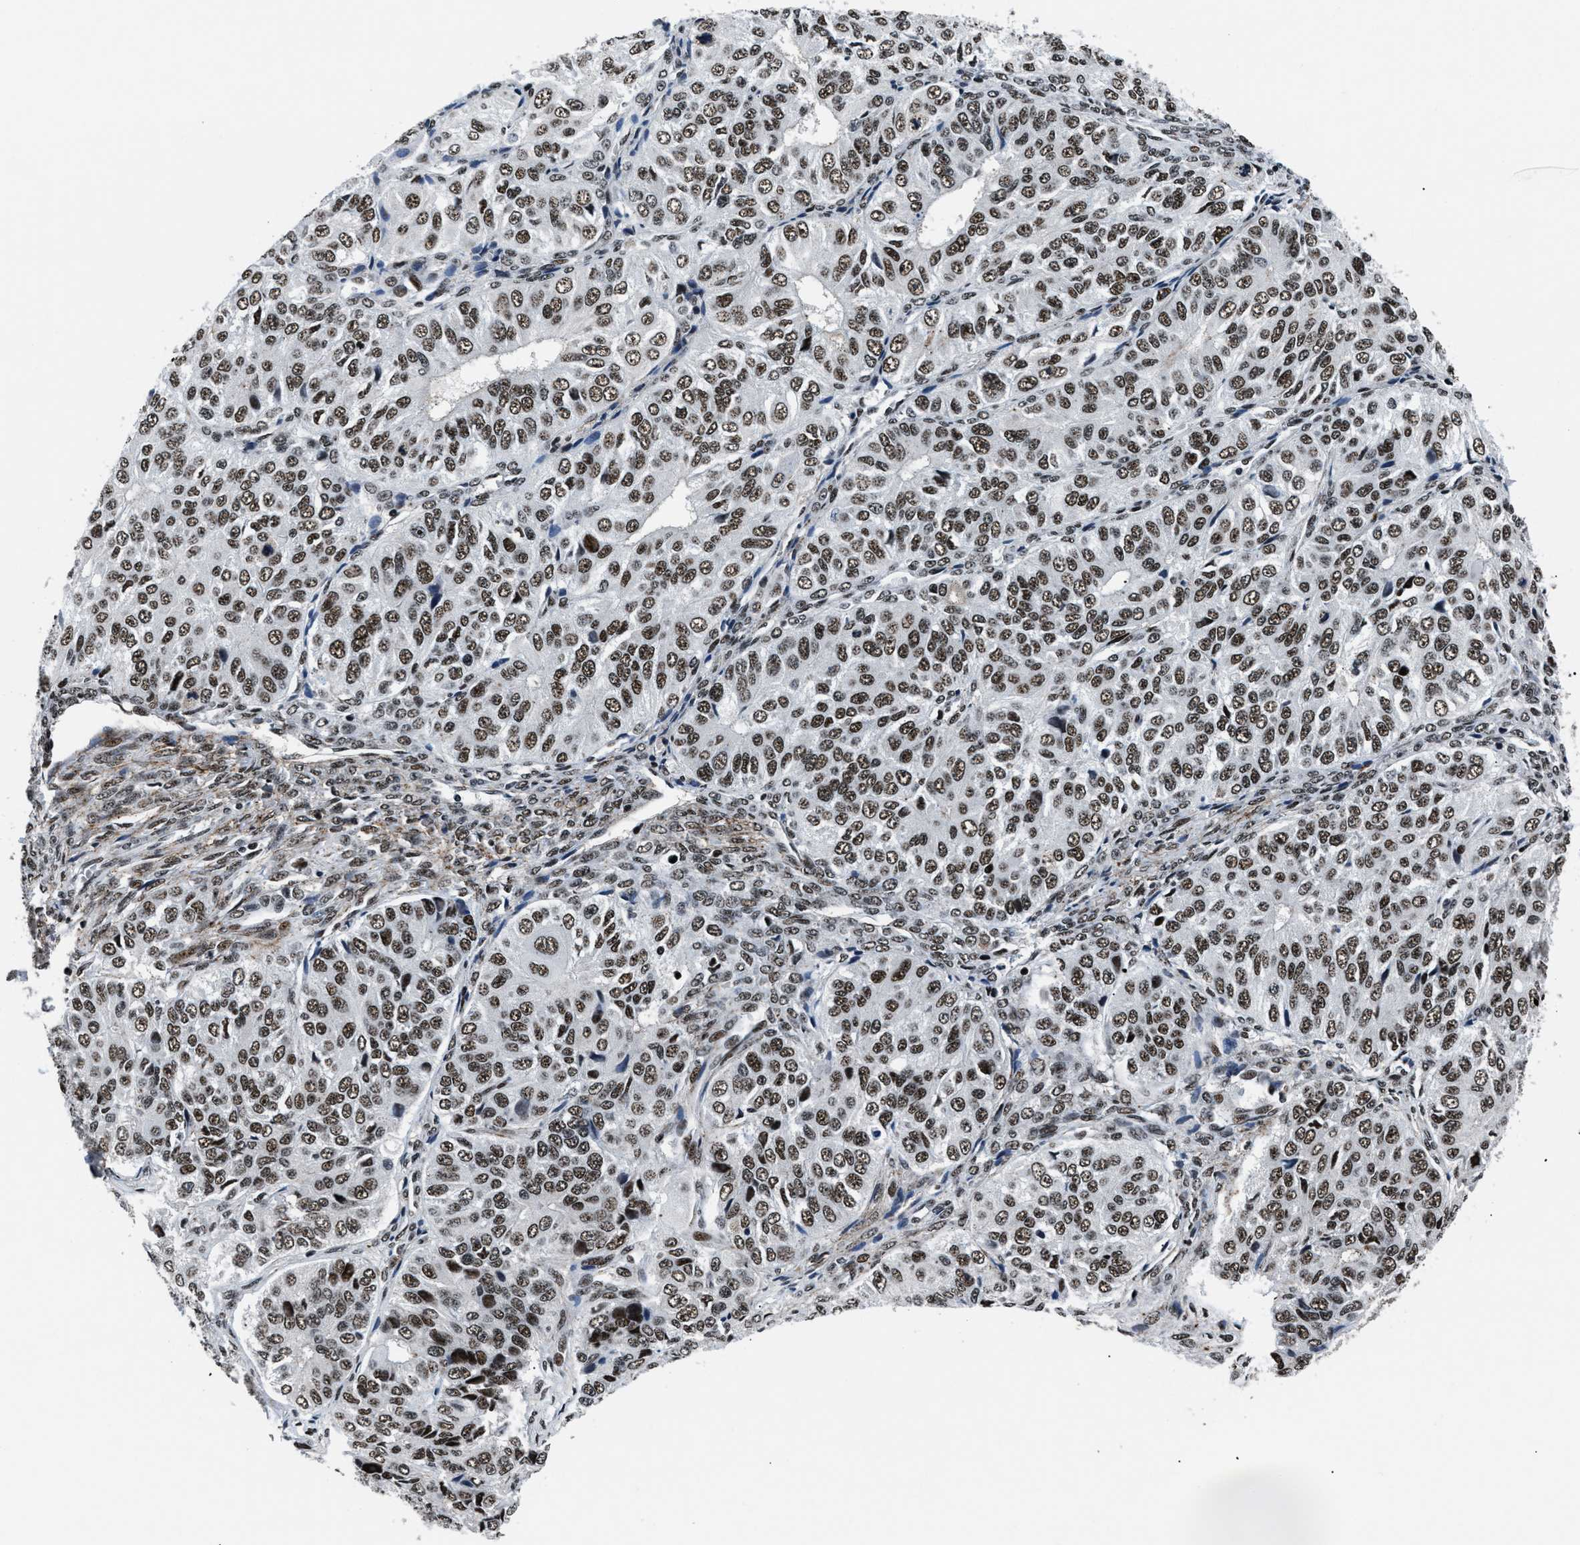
{"staining": {"intensity": "strong", "quantity": ">75%", "location": "nuclear"}, "tissue": "ovarian cancer", "cell_type": "Tumor cells", "image_type": "cancer", "snomed": [{"axis": "morphology", "description": "Carcinoma, endometroid"}, {"axis": "topography", "description": "Ovary"}], "caption": "Protein staining of ovarian cancer tissue demonstrates strong nuclear staining in about >75% of tumor cells.", "gene": "SMARCB1", "patient": {"sex": "female", "age": 51}}